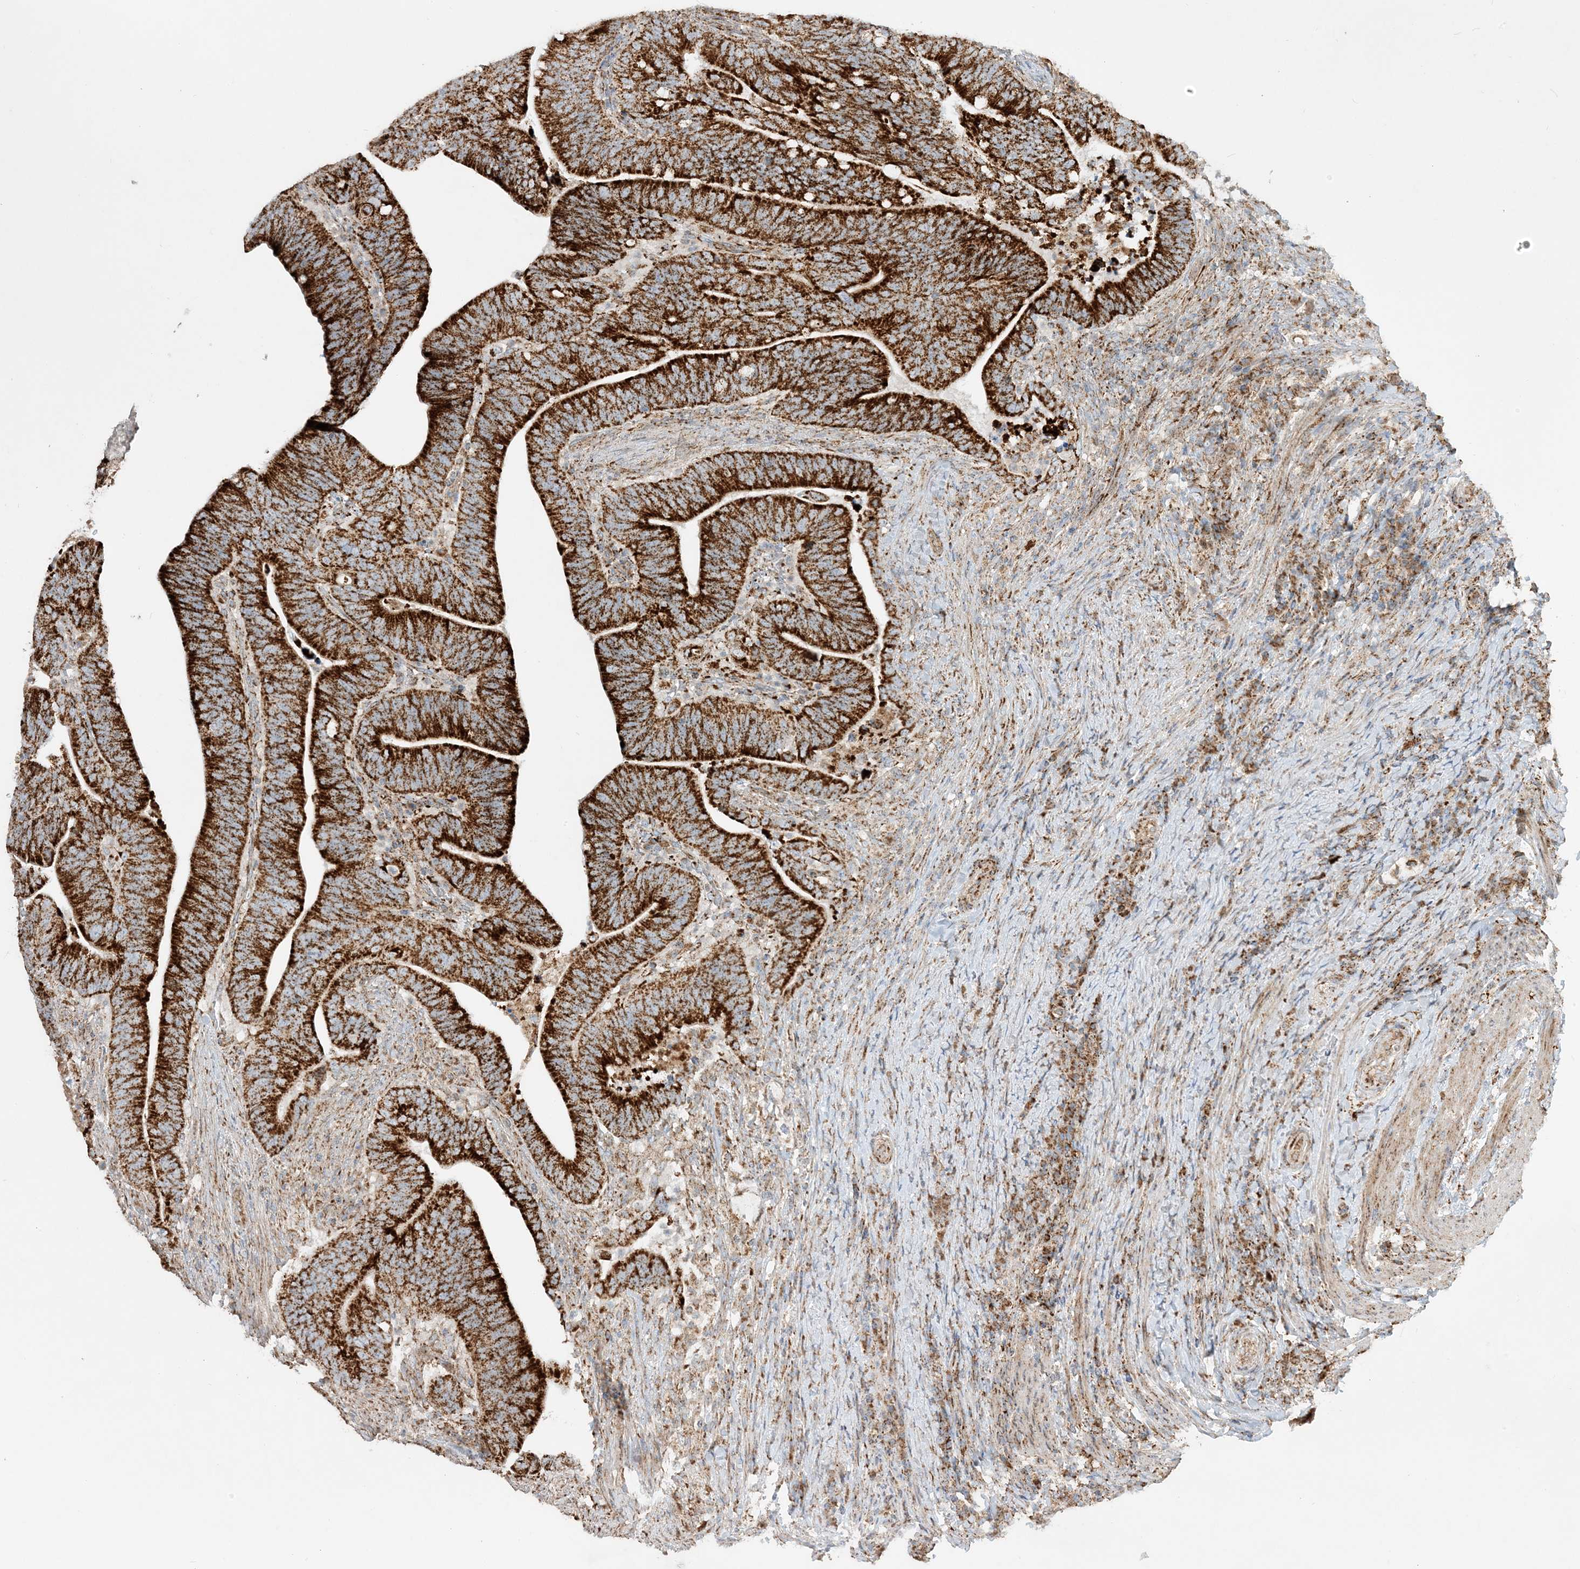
{"staining": {"intensity": "strong", "quantity": ">75%", "location": "cytoplasmic/membranous"}, "tissue": "colorectal cancer", "cell_type": "Tumor cells", "image_type": "cancer", "snomed": [{"axis": "morphology", "description": "Adenocarcinoma, NOS"}, {"axis": "topography", "description": "Colon"}], "caption": "This is an image of IHC staining of adenocarcinoma (colorectal), which shows strong expression in the cytoplasmic/membranous of tumor cells.", "gene": "NDUFAF3", "patient": {"sex": "female", "age": 66}}